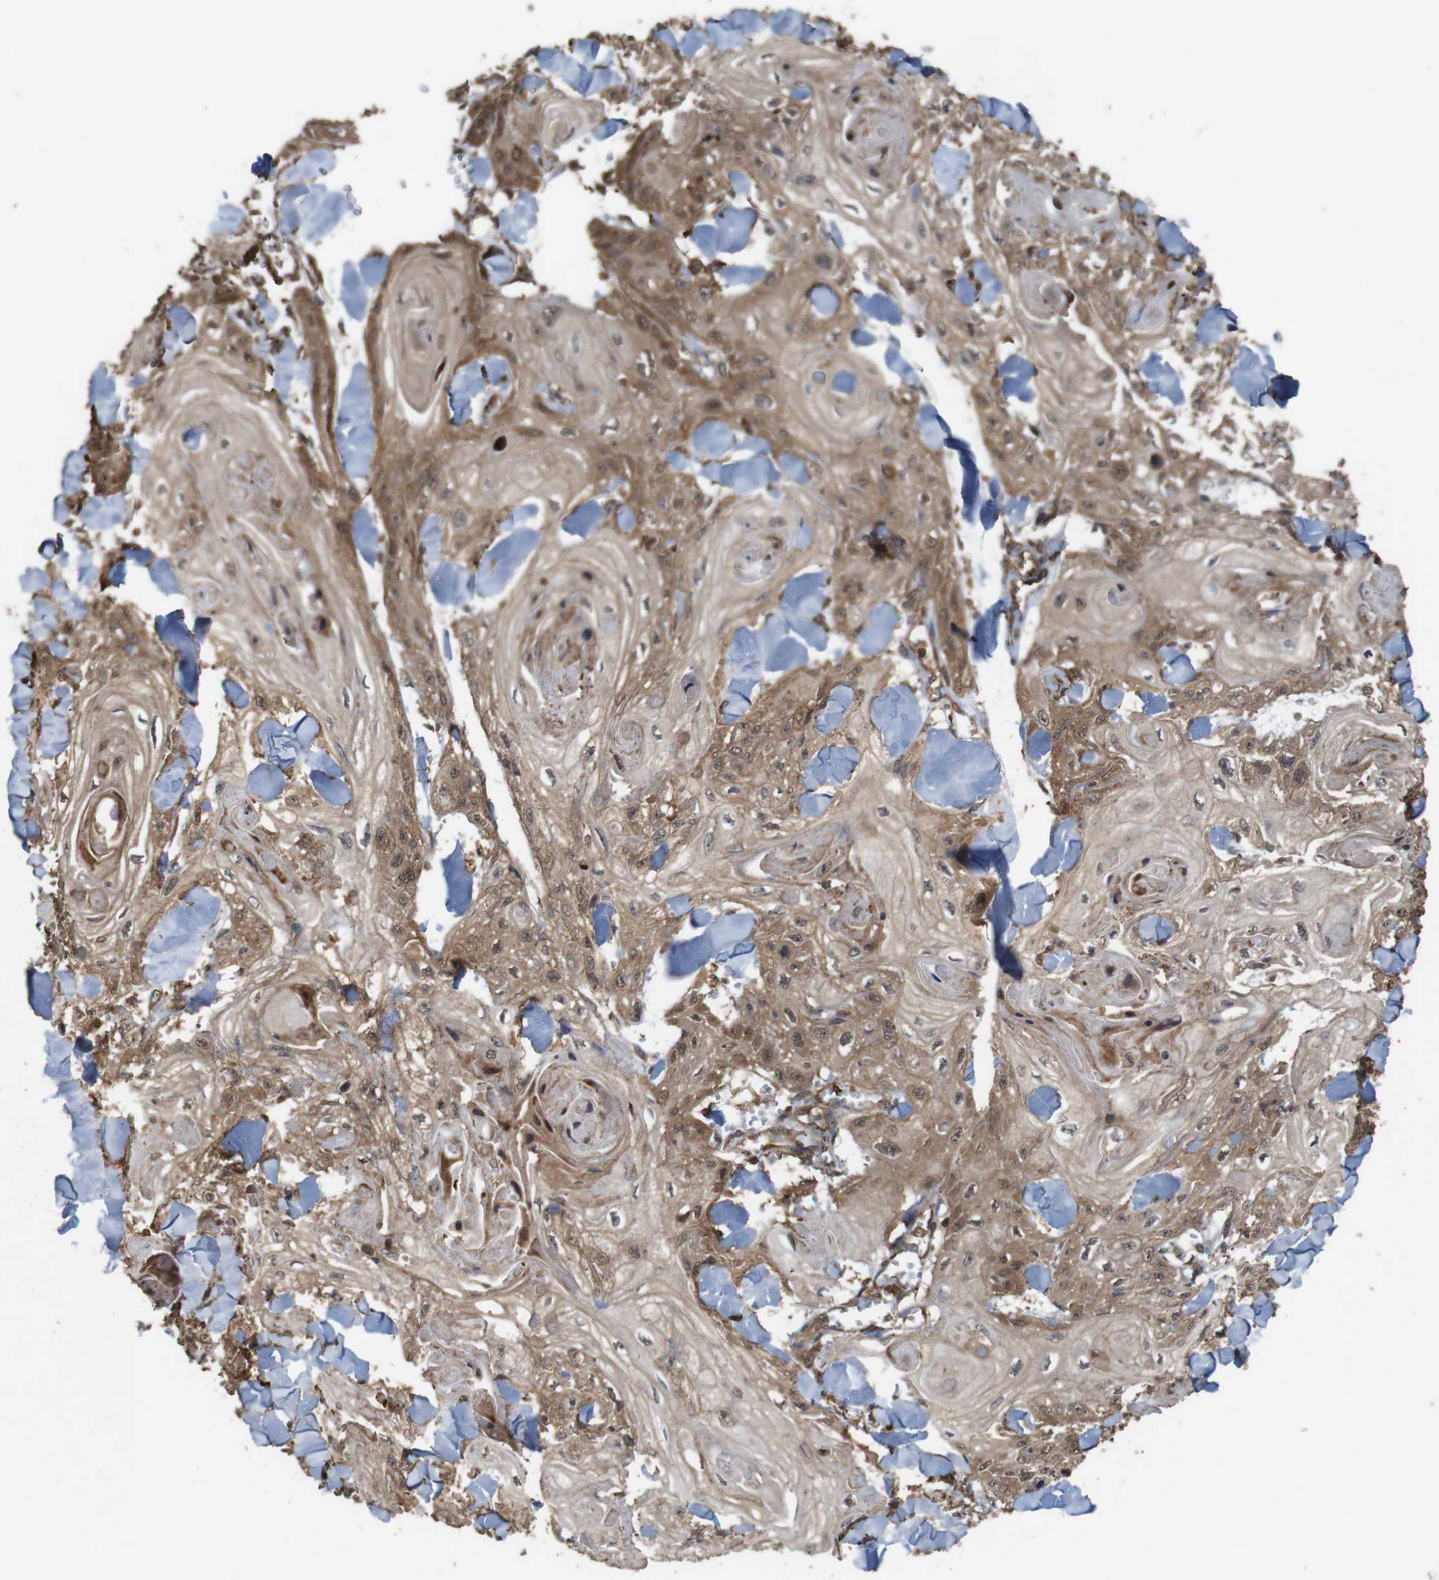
{"staining": {"intensity": "moderate", "quantity": ">75%", "location": "cytoplasmic/membranous"}, "tissue": "skin cancer", "cell_type": "Tumor cells", "image_type": "cancer", "snomed": [{"axis": "morphology", "description": "Squamous cell carcinoma, NOS"}, {"axis": "topography", "description": "Skin"}], "caption": "IHC of human squamous cell carcinoma (skin) displays medium levels of moderate cytoplasmic/membranous positivity in about >75% of tumor cells.", "gene": "BAG4", "patient": {"sex": "male", "age": 74}}